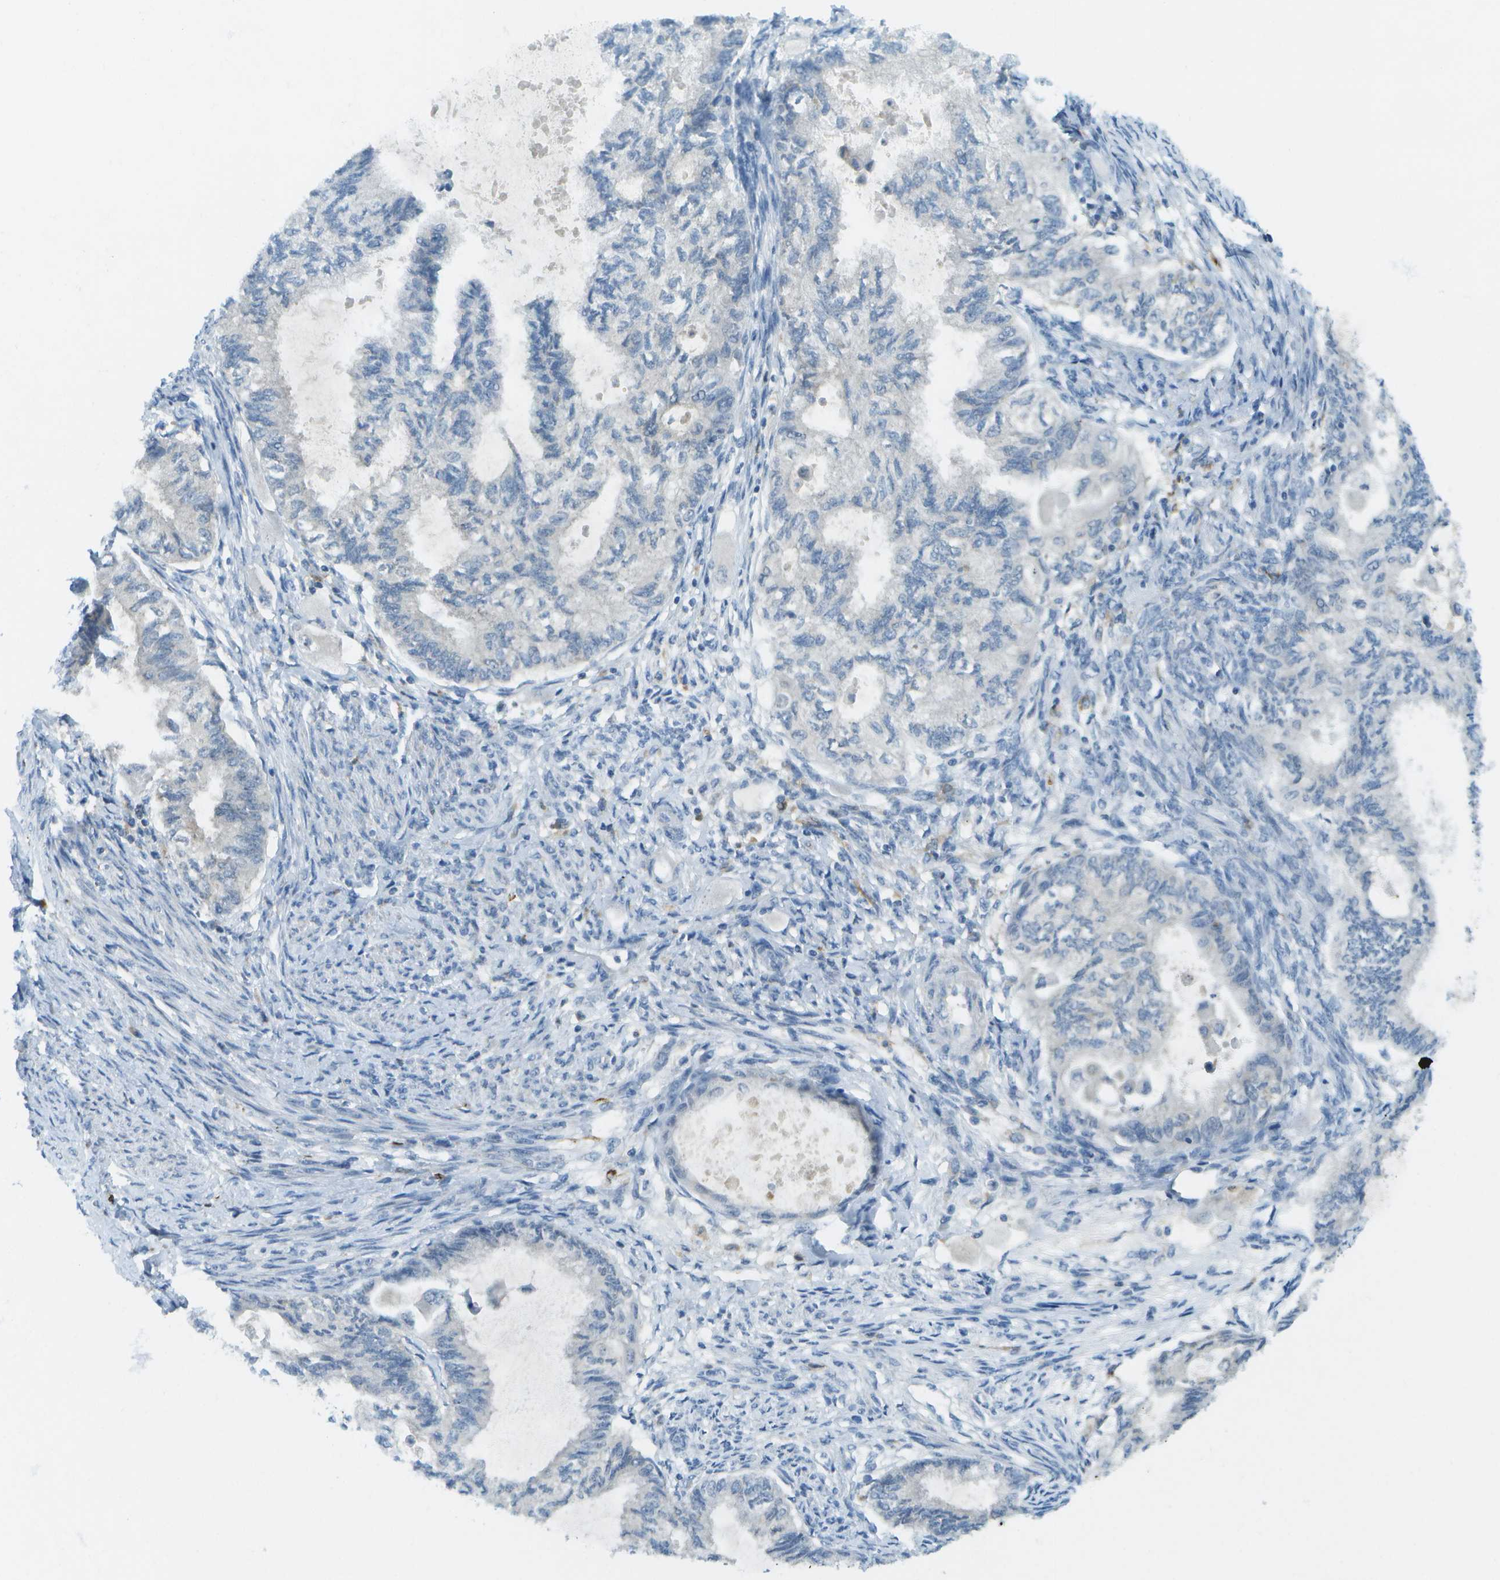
{"staining": {"intensity": "negative", "quantity": "none", "location": "none"}, "tissue": "cervical cancer", "cell_type": "Tumor cells", "image_type": "cancer", "snomed": [{"axis": "morphology", "description": "Normal tissue, NOS"}, {"axis": "morphology", "description": "Adenocarcinoma, NOS"}, {"axis": "topography", "description": "Cervix"}, {"axis": "topography", "description": "Endometrium"}], "caption": "Adenocarcinoma (cervical) was stained to show a protein in brown. There is no significant positivity in tumor cells. Nuclei are stained in blue.", "gene": "CDH23", "patient": {"sex": "female", "age": 86}}